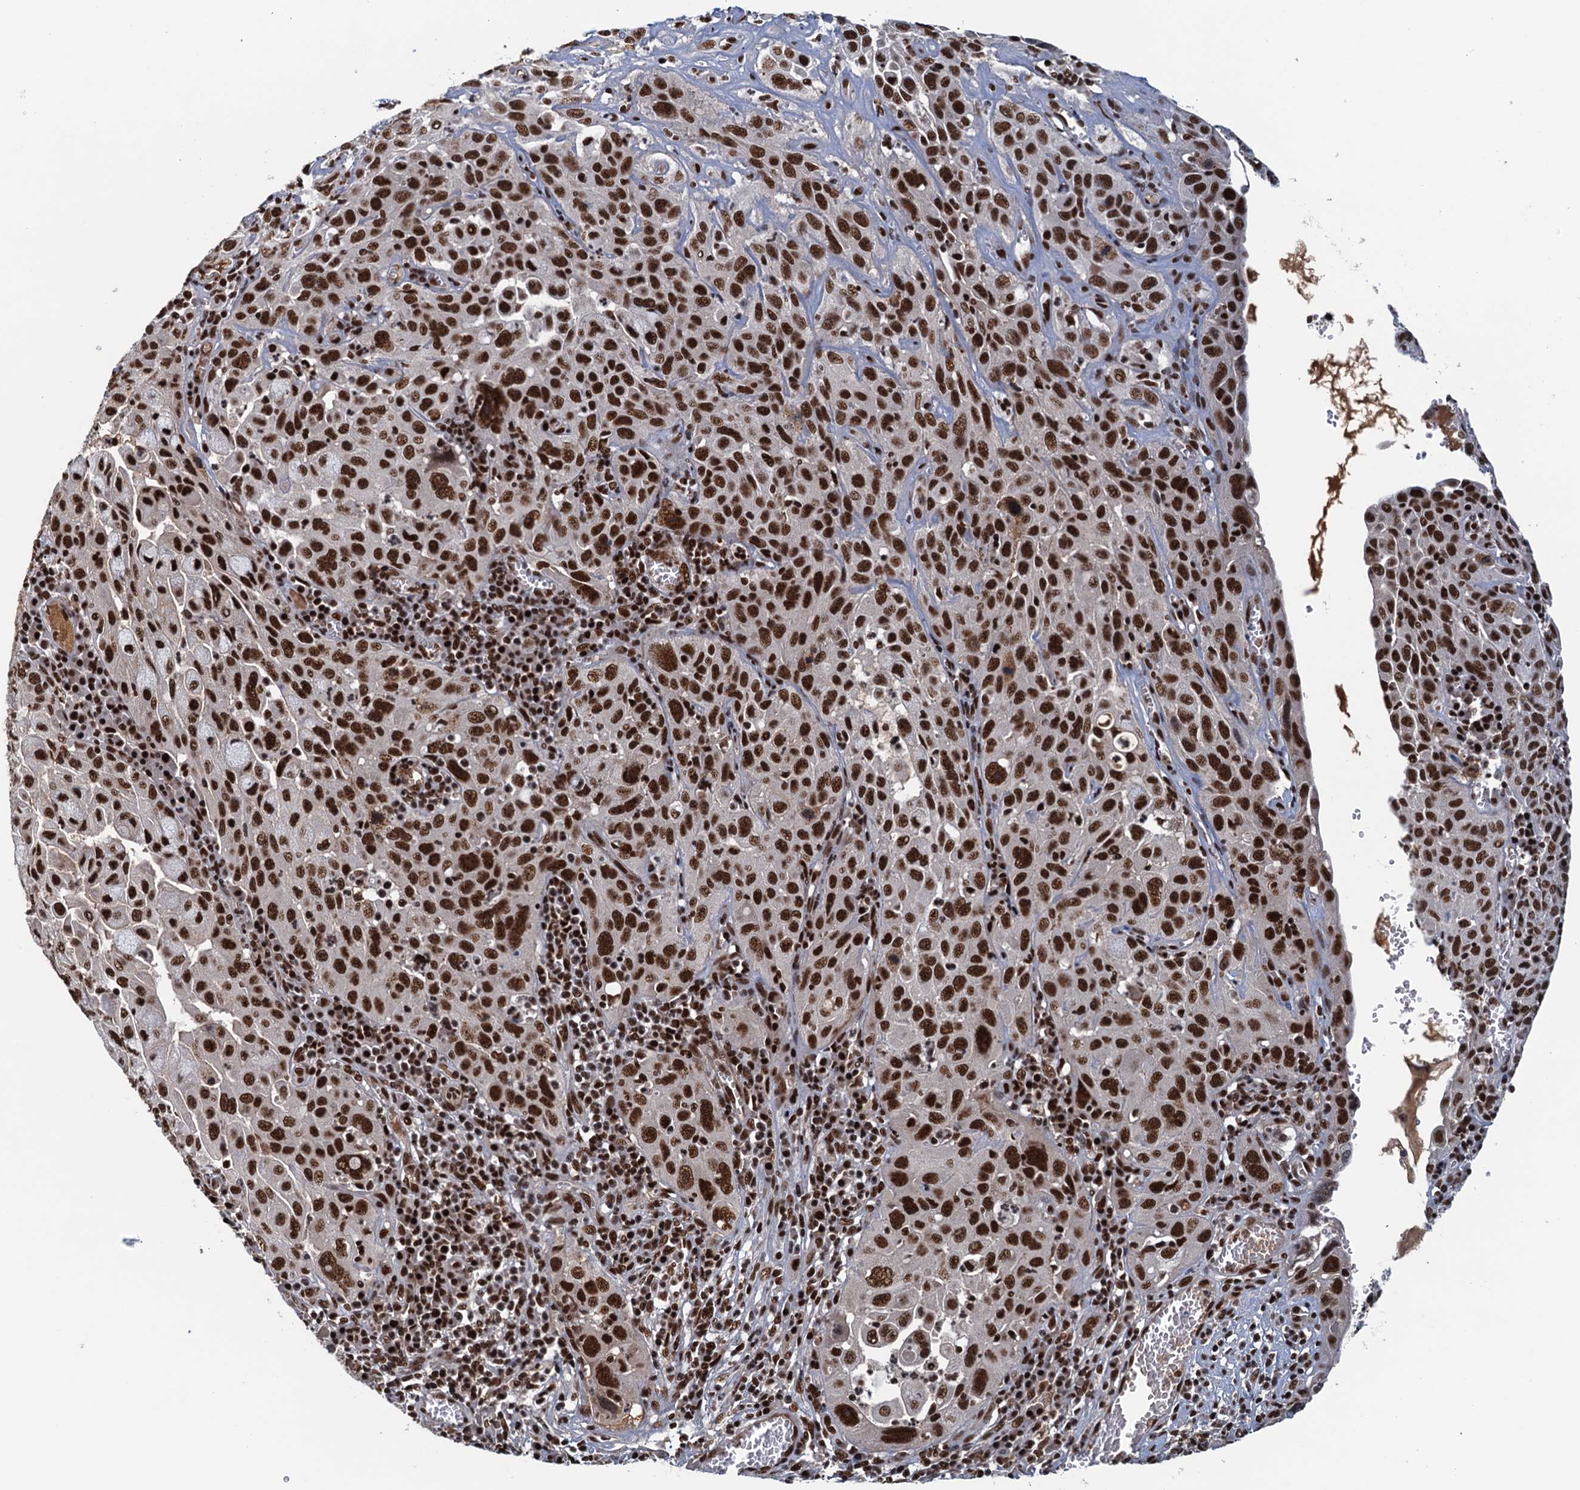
{"staining": {"intensity": "strong", "quantity": ">75%", "location": "nuclear"}, "tissue": "cervical cancer", "cell_type": "Tumor cells", "image_type": "cancer", "snomed": [{"axis": "morphology", "description": "Squamous cell carcinoma, NOS"}, {"axis": "topography", "description": "Cervix"}], "caption": "High-magnification brightfield microscopy of cervical cancer (squamous cell carcinoma) stained with DAB (3,3'-diaminobenzidine) (brown) and counterstained with hematoxylin (blue). tumor cells exhibit strong nuclear staining is appreciated in approximately>75% of cells.", "gene": "ZC3H18", "patient": {"sex": "female", "age": 42}}